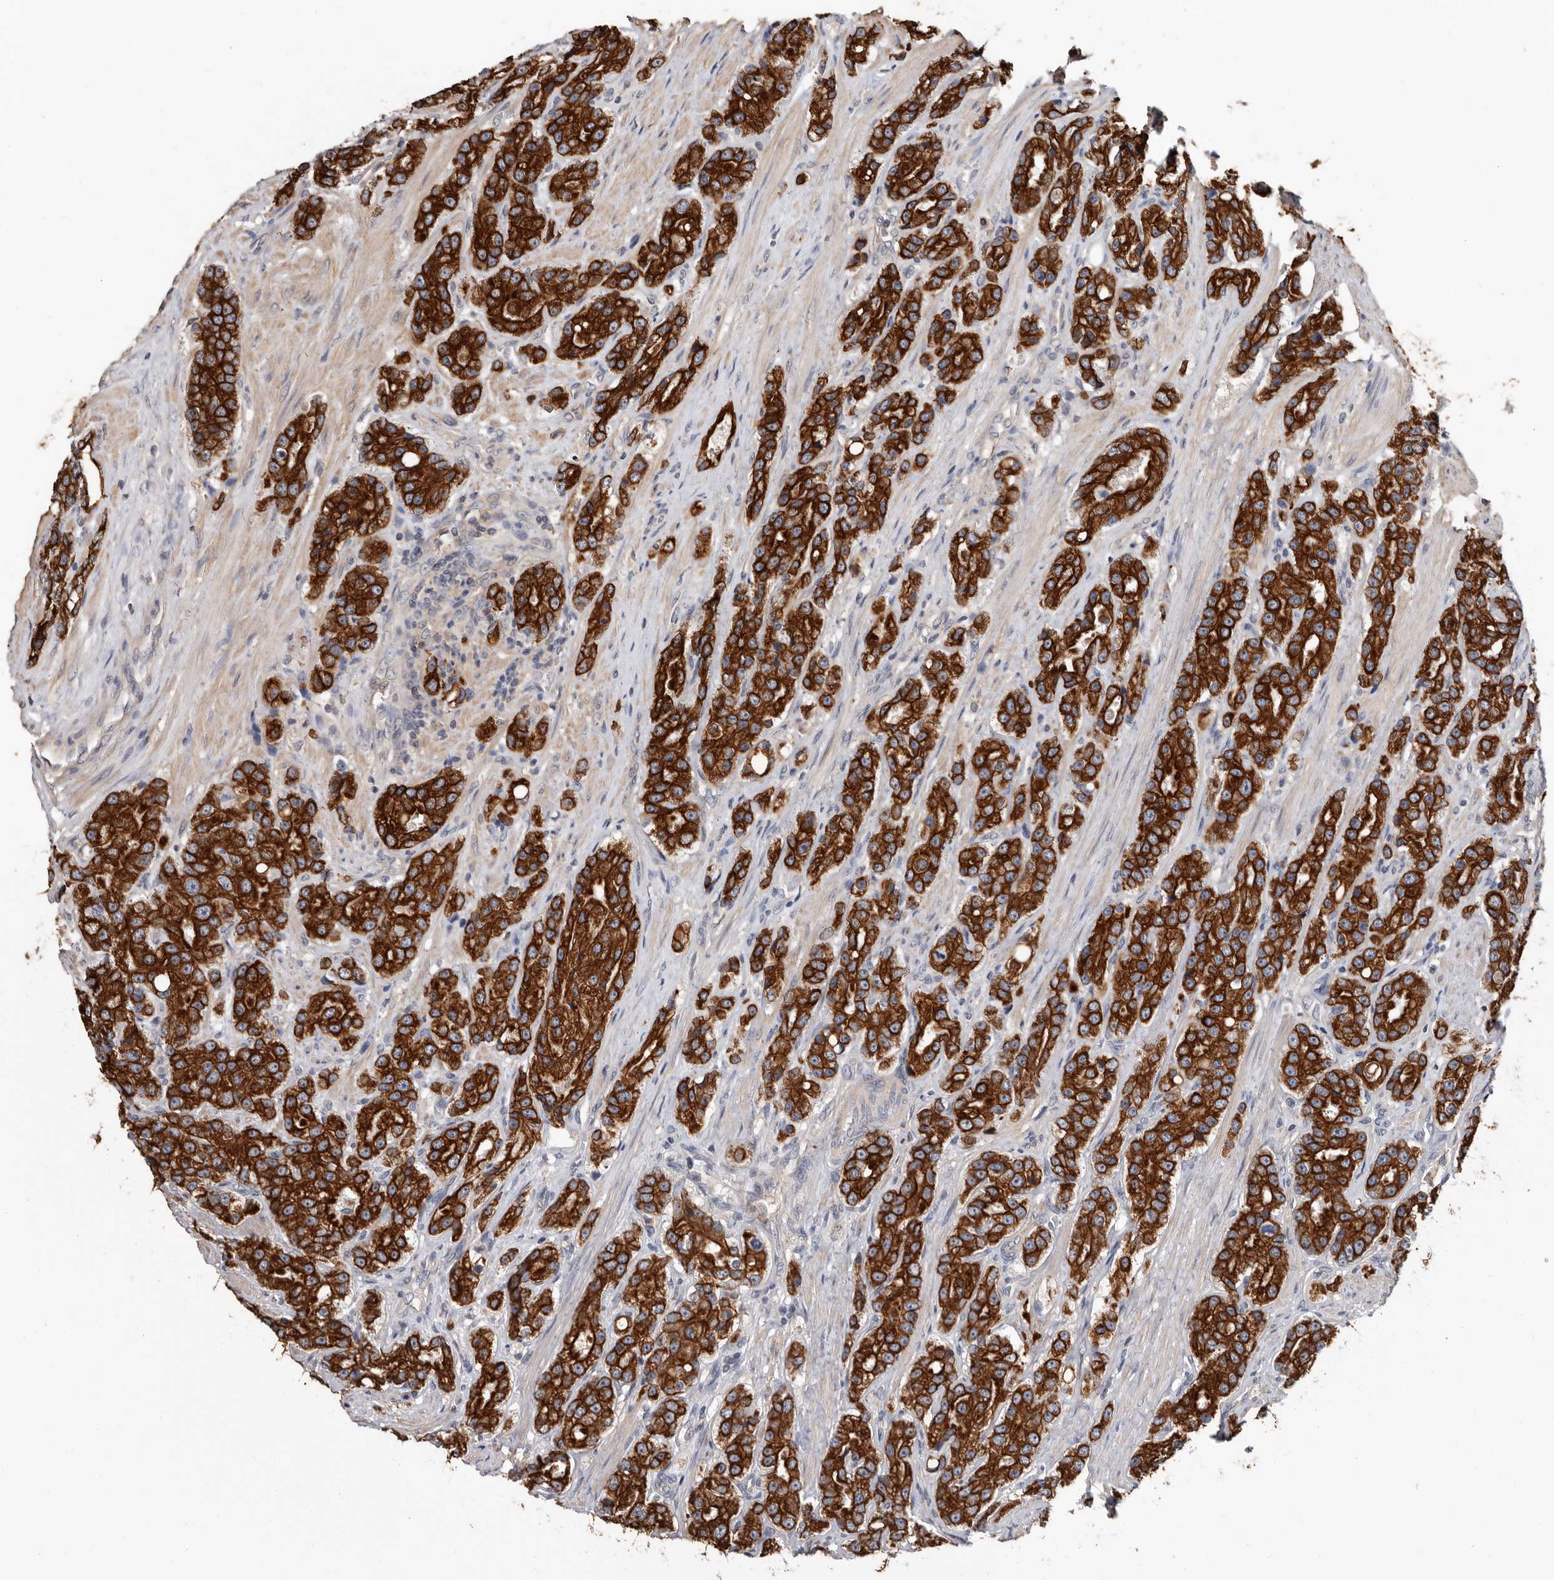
{"staining": {"intensity": "strong", "quantity": ">75%", "location": "cytoplasmic/membranous"}, "tissue": "prostate cancer", "cell_type": "Tumor cells", "image_type": "cancer", "snomed": [{"axis": "morphology", "description": "Adenocarcinoma, High grade"}, {"axis": "topography", "description": "Prostate"}], "caption": "The immunohistochemical stain highlights strong cytoplasmic/membranous staining in tumor cells of prostate cancer tissue.", "gene": "MRPL18", "patient": {"sex": "male", "age": 60}}